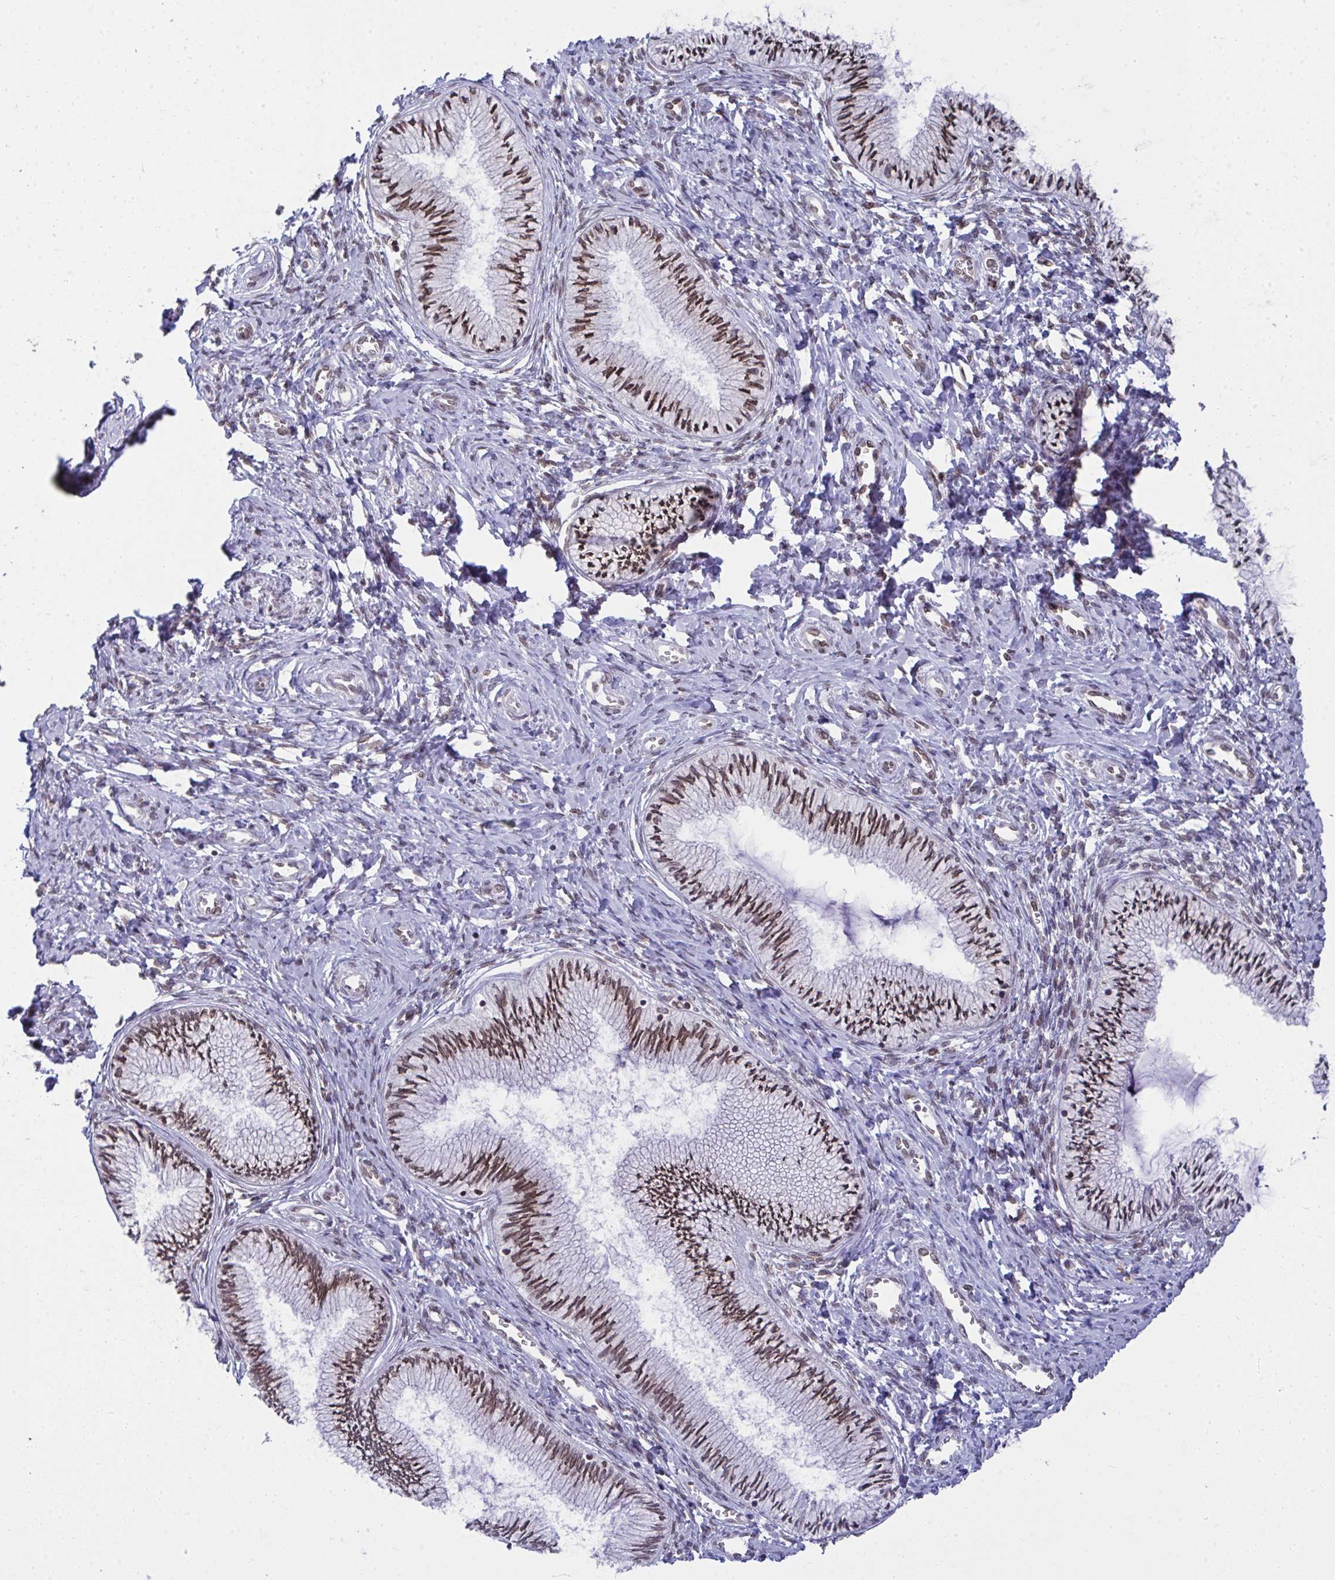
{"staining": {"intensity": "moderate", "quantity": ">75%", "location": "cytoplasmic/membranous,nuclear"}, "tissue": "cervix", "cell_type": "Glandular cells", "image_type": "normal", "snomed": [{"axis": "morphology", "description": "Normal tissue, NOS"}, {"axis": "topography", "description": "Cervix"}], "caption": "Immunohistochemical staining of unremarkable human cervix shows >75% levels of moderate cytoplasmic/membranous,nuclear protein expression in about >75% of glandular cells.", "gene": "RANBP2", "patient": {"sex": "female", "age": 24}}